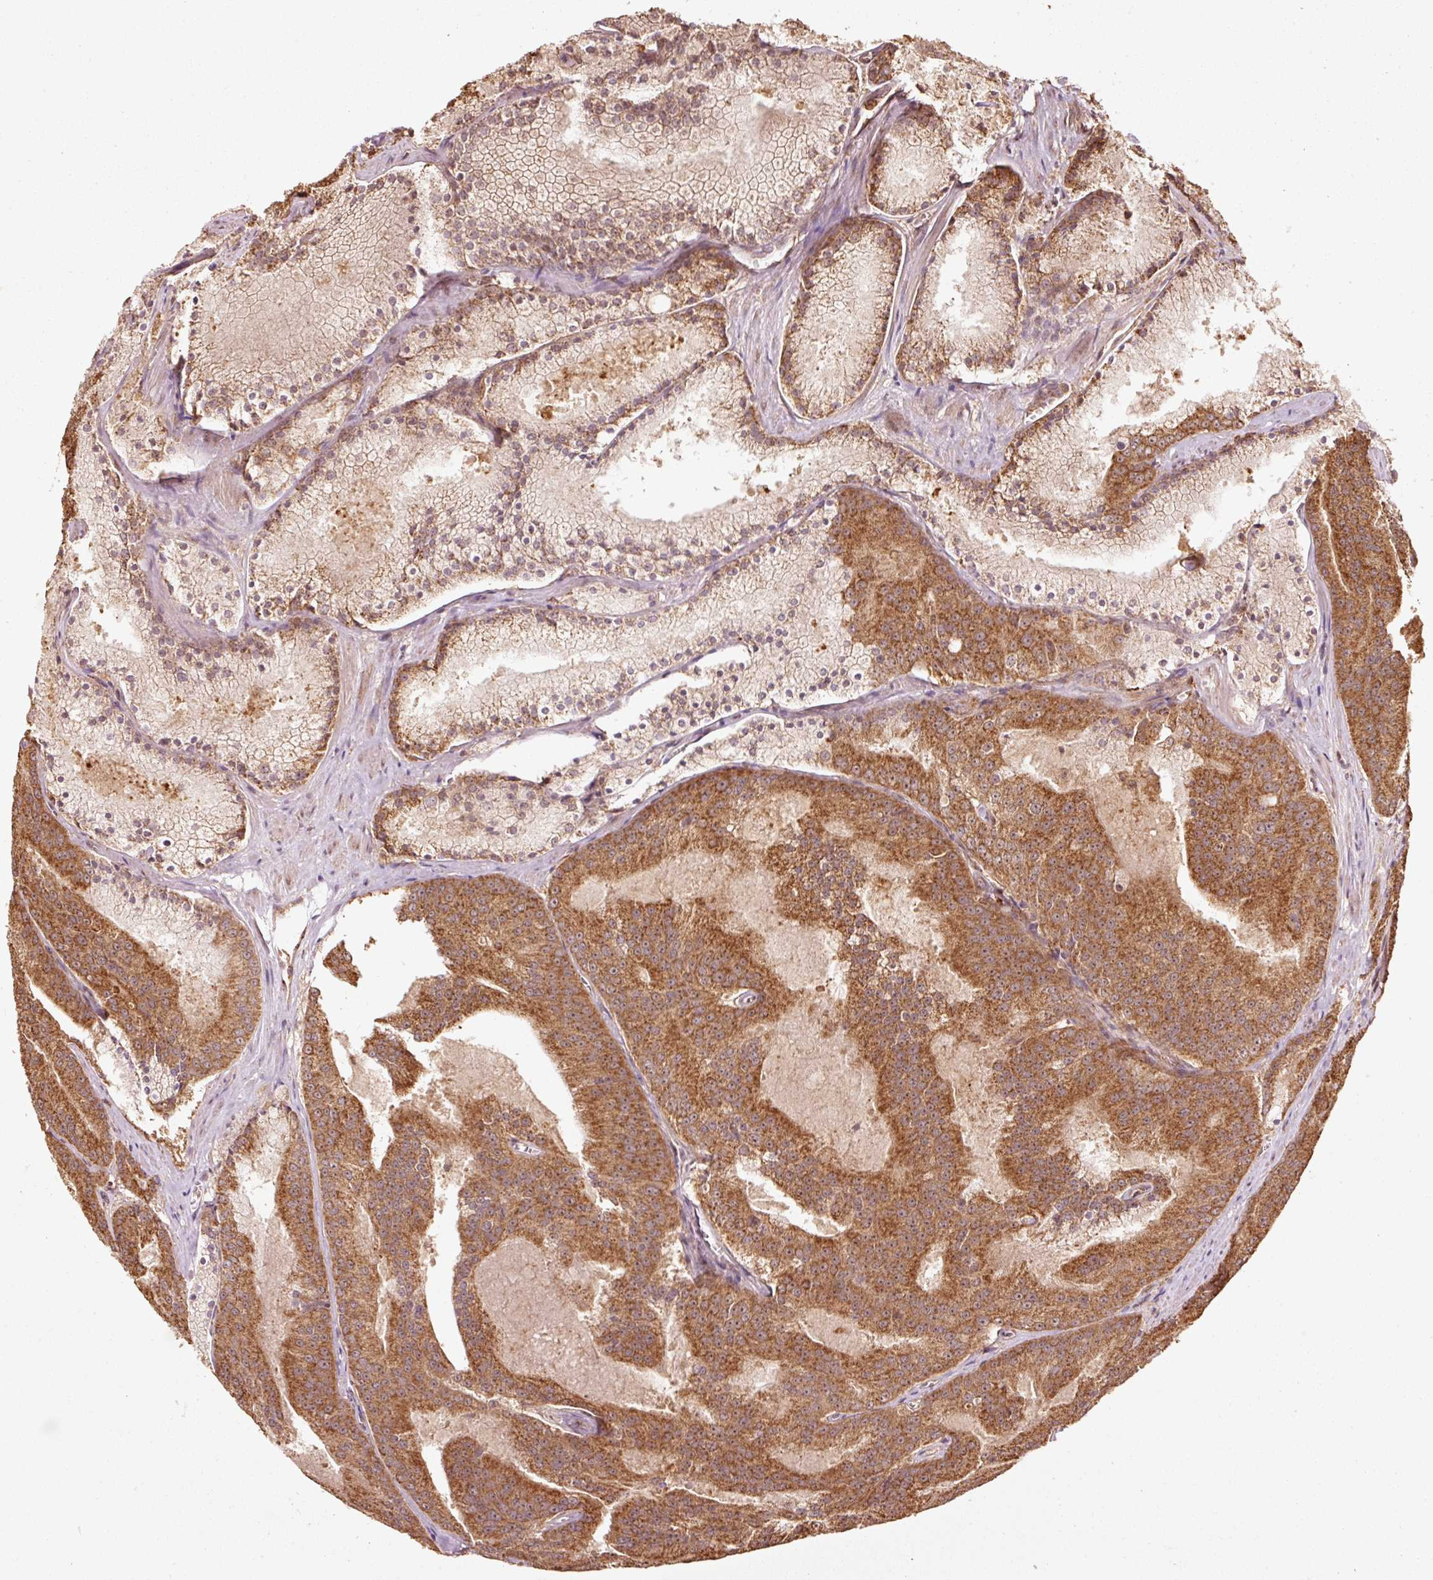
{"staining": {"intensity": "strong", "quantity": ">75%", "location": "cytoplasmic/membranous"}, "tissue": "prostate cancer", "cell_type": "Tumor cells", "image_type": "cancer", "snomed": [{"axis": "morphology", "description": "Adenocarcinoma, High grade"}, {"axis": "topography", "description": "Prostate"}], "caption": "Protein staining demonstrates strong cytoplasmic/membranous staining in about >75% of tumor cells in prostate cancer.", "gene": "MRPL16", "patient": {"sex": "male", "age": 61}}